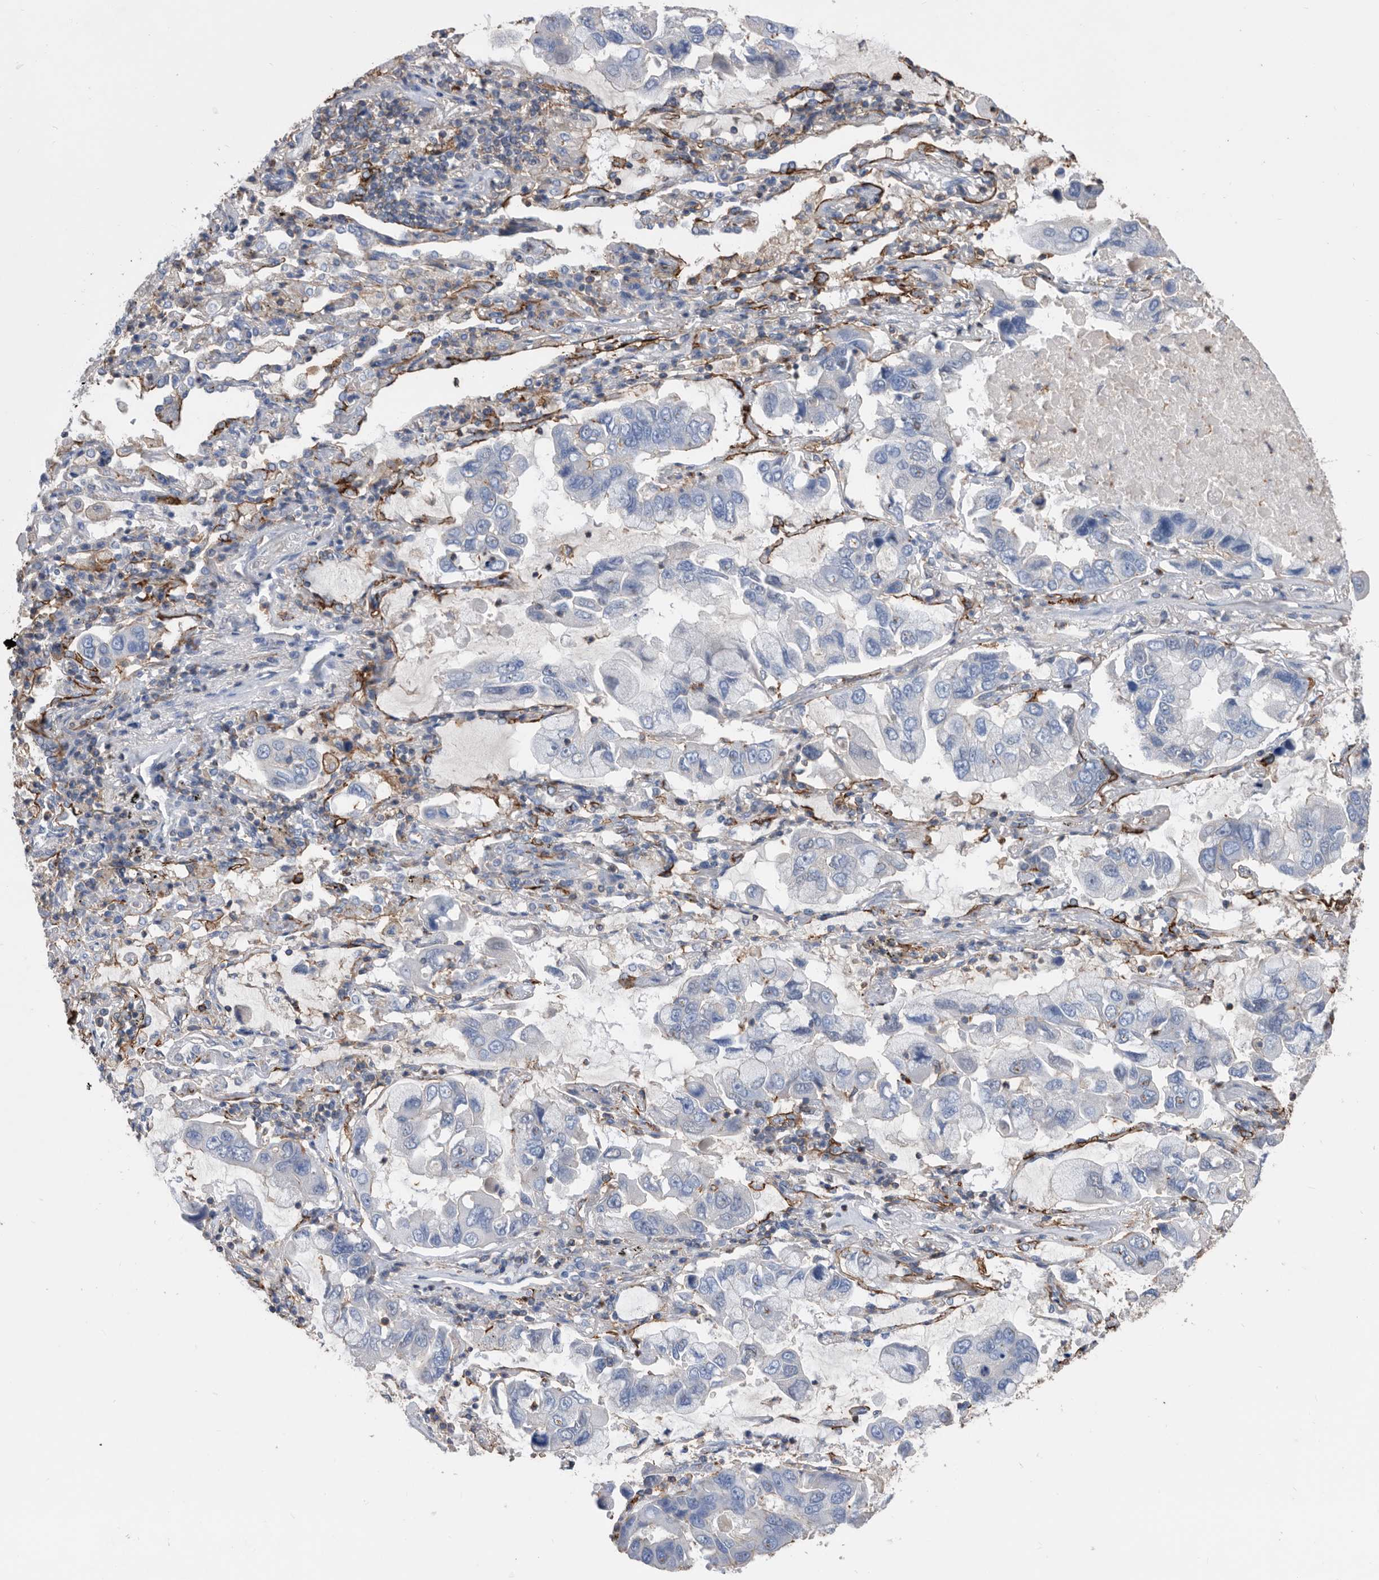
{"staining": {"intensity": "negative", "quantity": "none", "location": "none"}, "tissue": "lung cancer", "cell_type": "Tumor cells", "image_type": "cancer", "snomed": [{"axis": "morphology", "description": "Adenocarcinoma, NOS"}, {"axis": "topography", "description": "Lung"}], "caption": "Immunohistochemistry (IHC) of human adenocarcinoma (lung) exhibits no staining in tumor cells. (Immunohistochemistry, brightfield microscopy, high magnification).", "gene": "MS4A4A", "patient": {"sex": "male", "age": 64}}